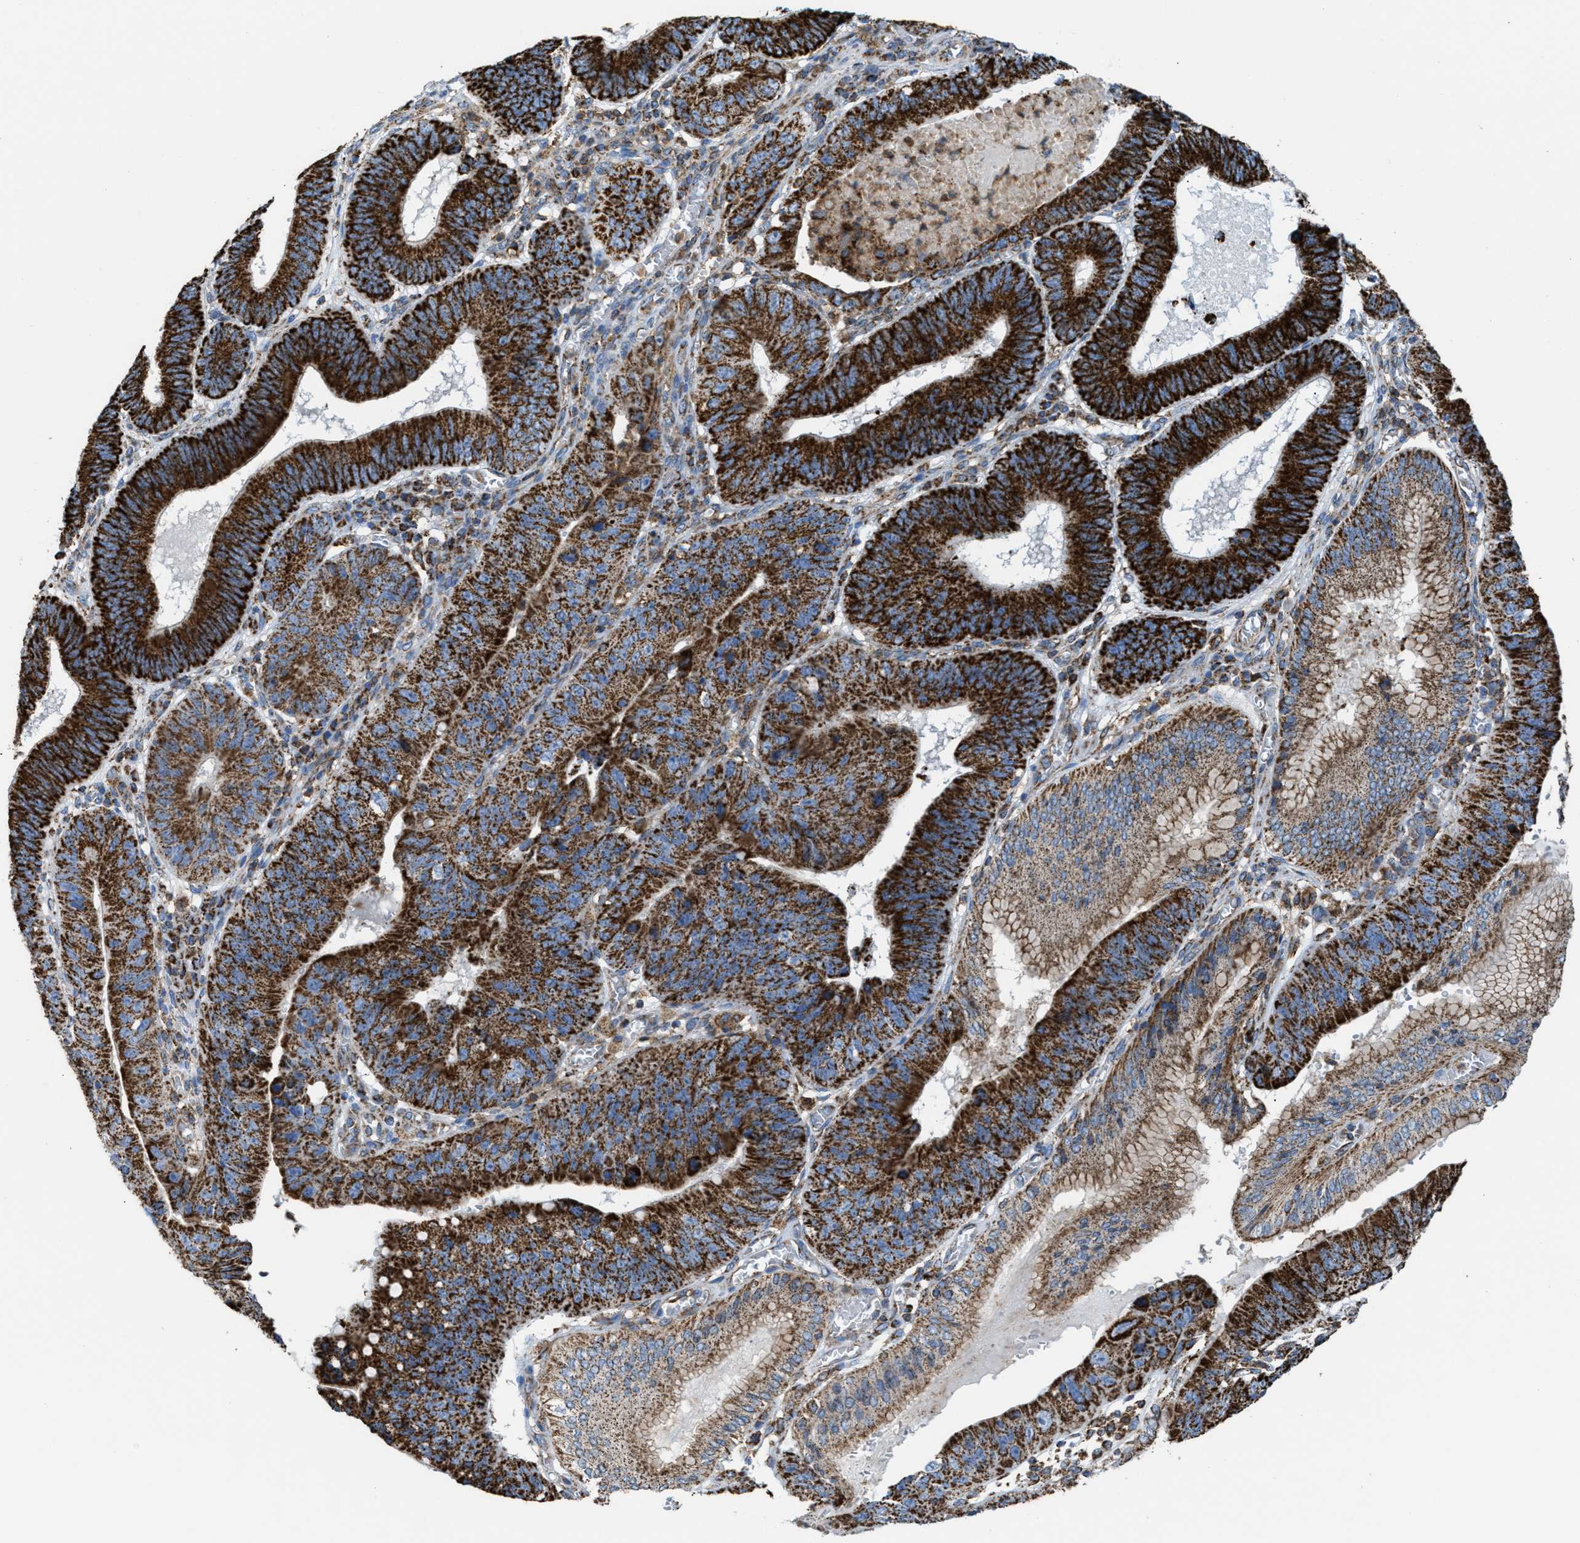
{"staining": {"intensity": "strong", "quantity": ">75%", "location": "cytoplasmic/membranous"}, "tissue": "stomach cancer", "cell_type": "Tumor cells", "image_type": "cancer", "snomed": [{"axis": "morphology", "description": "Adenocarcinoma, NOS"}, {"axis": "topography", "description": "Stomach"}], "caption": "IHC of human stomach cancer exhibits high levels of strong cytoplasmic/membranous staining in about >75% of tumor cells.", "gene": "ECHS1", "patient": {"sex": "male", "age": 59}}